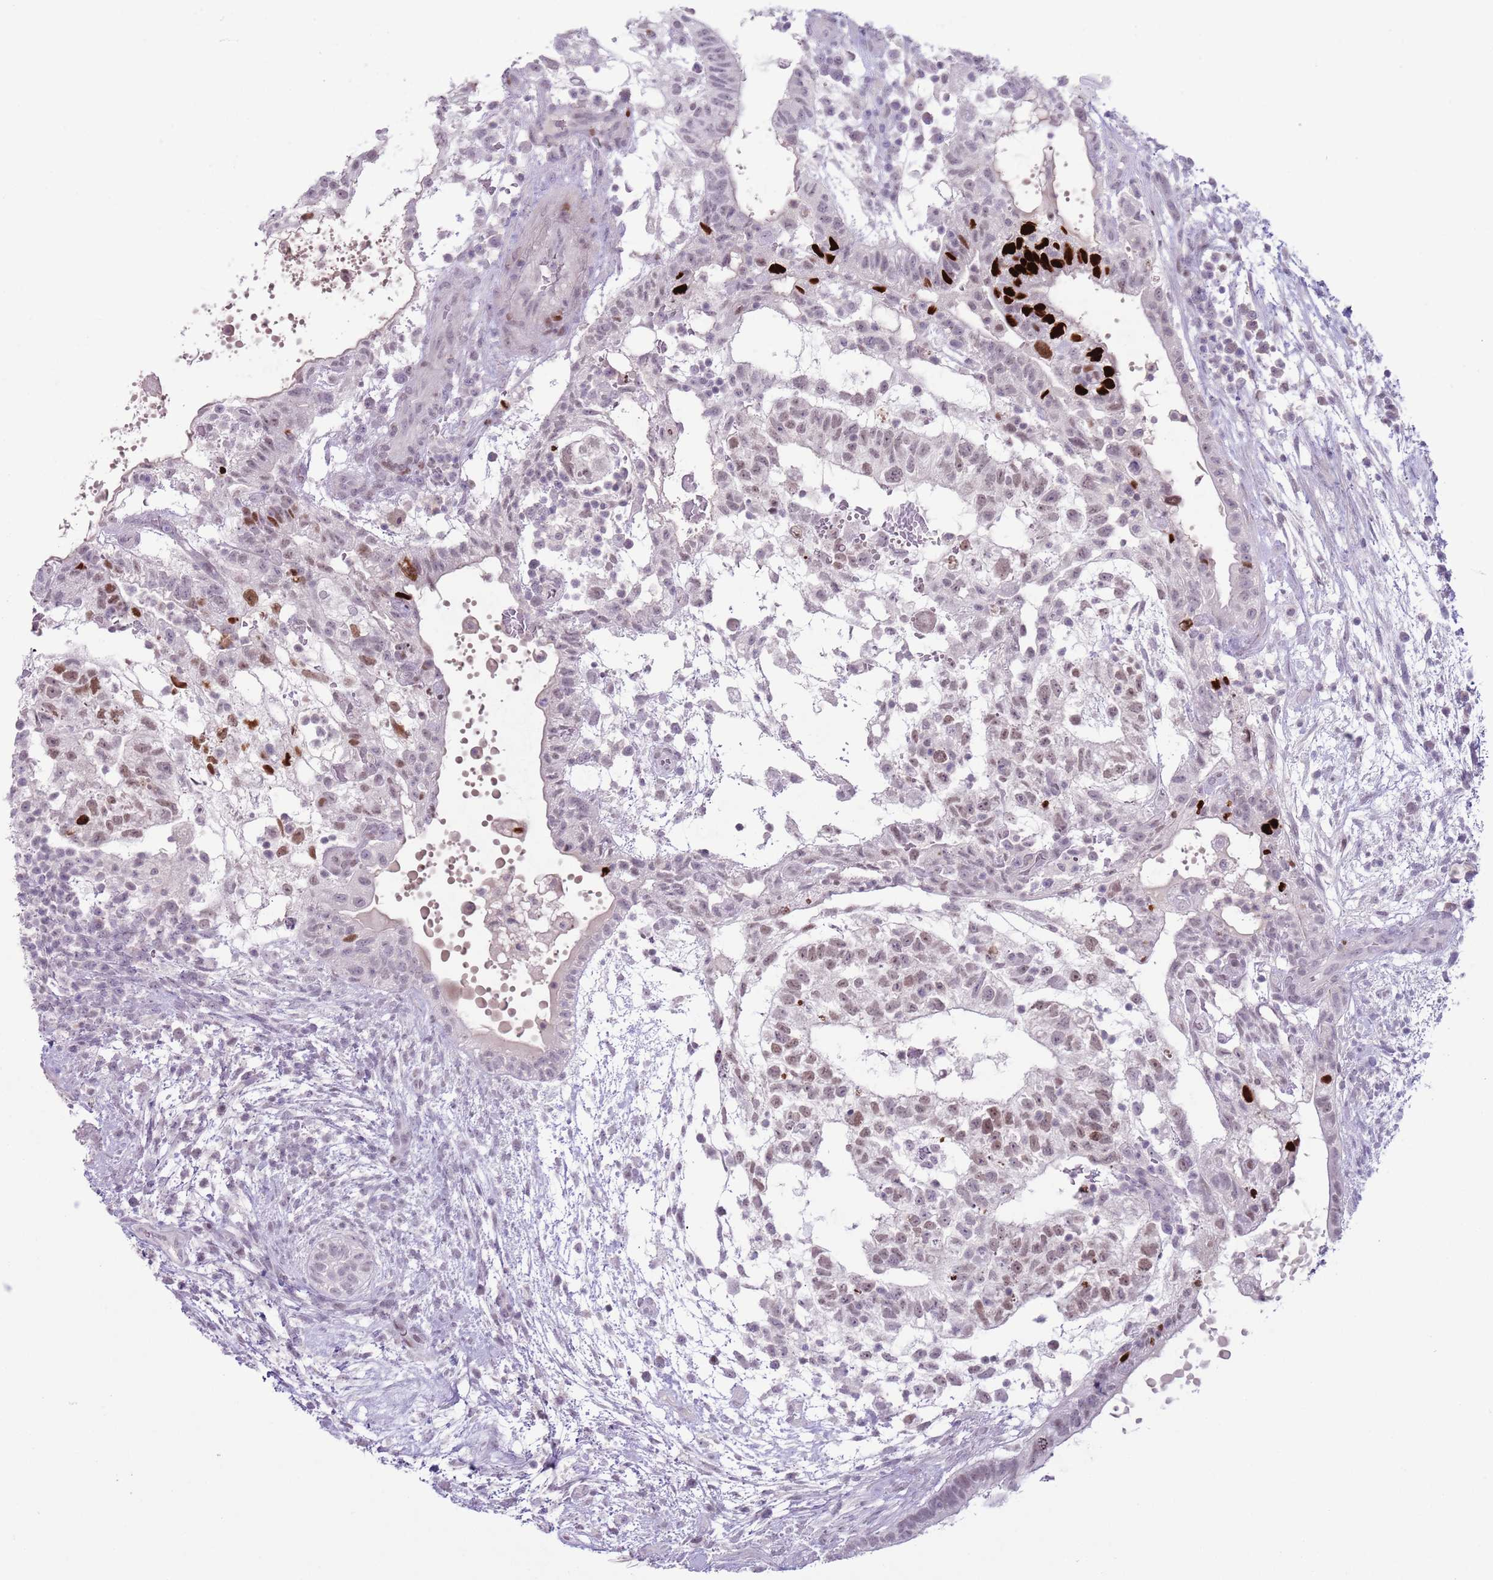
{"staining": {"intensity": "strong", "quantity": "<25%", "location": "nuclear"}, "tissue": "testis cancer", "cell_type": "Tumor cells", "image_type": "cancer", "snomed": [{"axis": "morphology", "description": "Normal tissue, NOS"}, {"axis": "morphology", "description": "Carcinoma, Embryonal, NOS"}, {"axis": "topography", "description": "Testis"}], "caption": "A high-resolution histopathology image shows immunohistochemistry (IHC) staining of testis cancer, which displays strong nuclear staining in about <25% of tumor cells.", "gene": "MFSD10", "patient": {"sex": "male", "age": 32}}